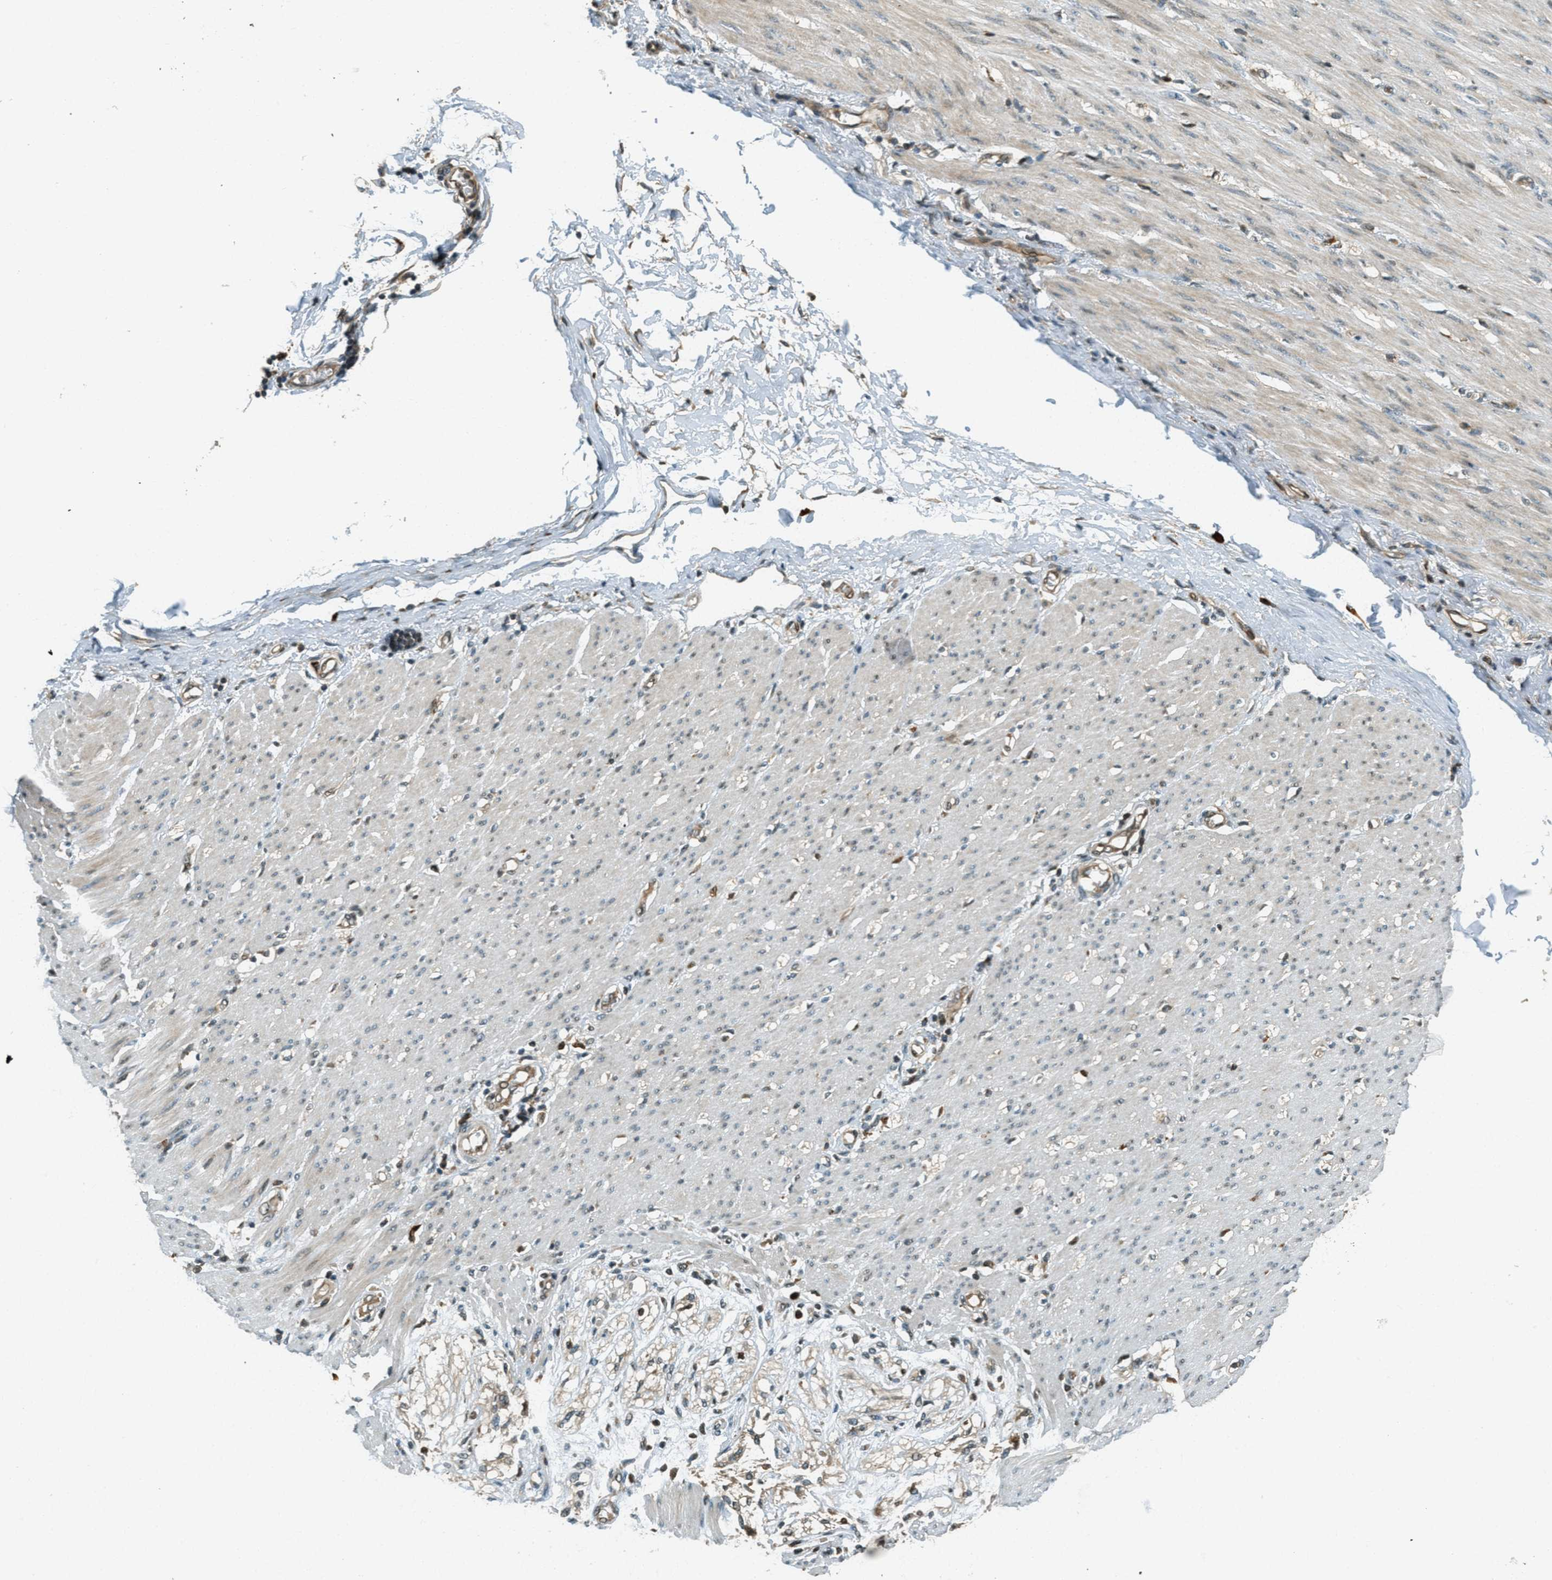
{"staining": {"intensity": "moderate", "quantity": ">75%", "location": "cytoplasmic/membranous"}, "tissue": "soft tissue", "cell_type": "Fibroblasts", "image_type": "normal", "snomed": [{"axis": "morphology", "description": "Normal tissue, NOS"}, {"axis": "morphology", "description": "Adenocarcinoma, NOS"}, {"axis": "topography", "description": "Colon"}, {"axis": "topography", "description": "Peripheral nerve tissue"}], "caption": "About >75% of fibroblasts in unremarkable soft tissue display moderate cytoplasmic/membranous protein positivity as visualized by brown immunohistochemical staining.", "gene": "PTPN23", "patient": {"sex": "male", "age": 14}}